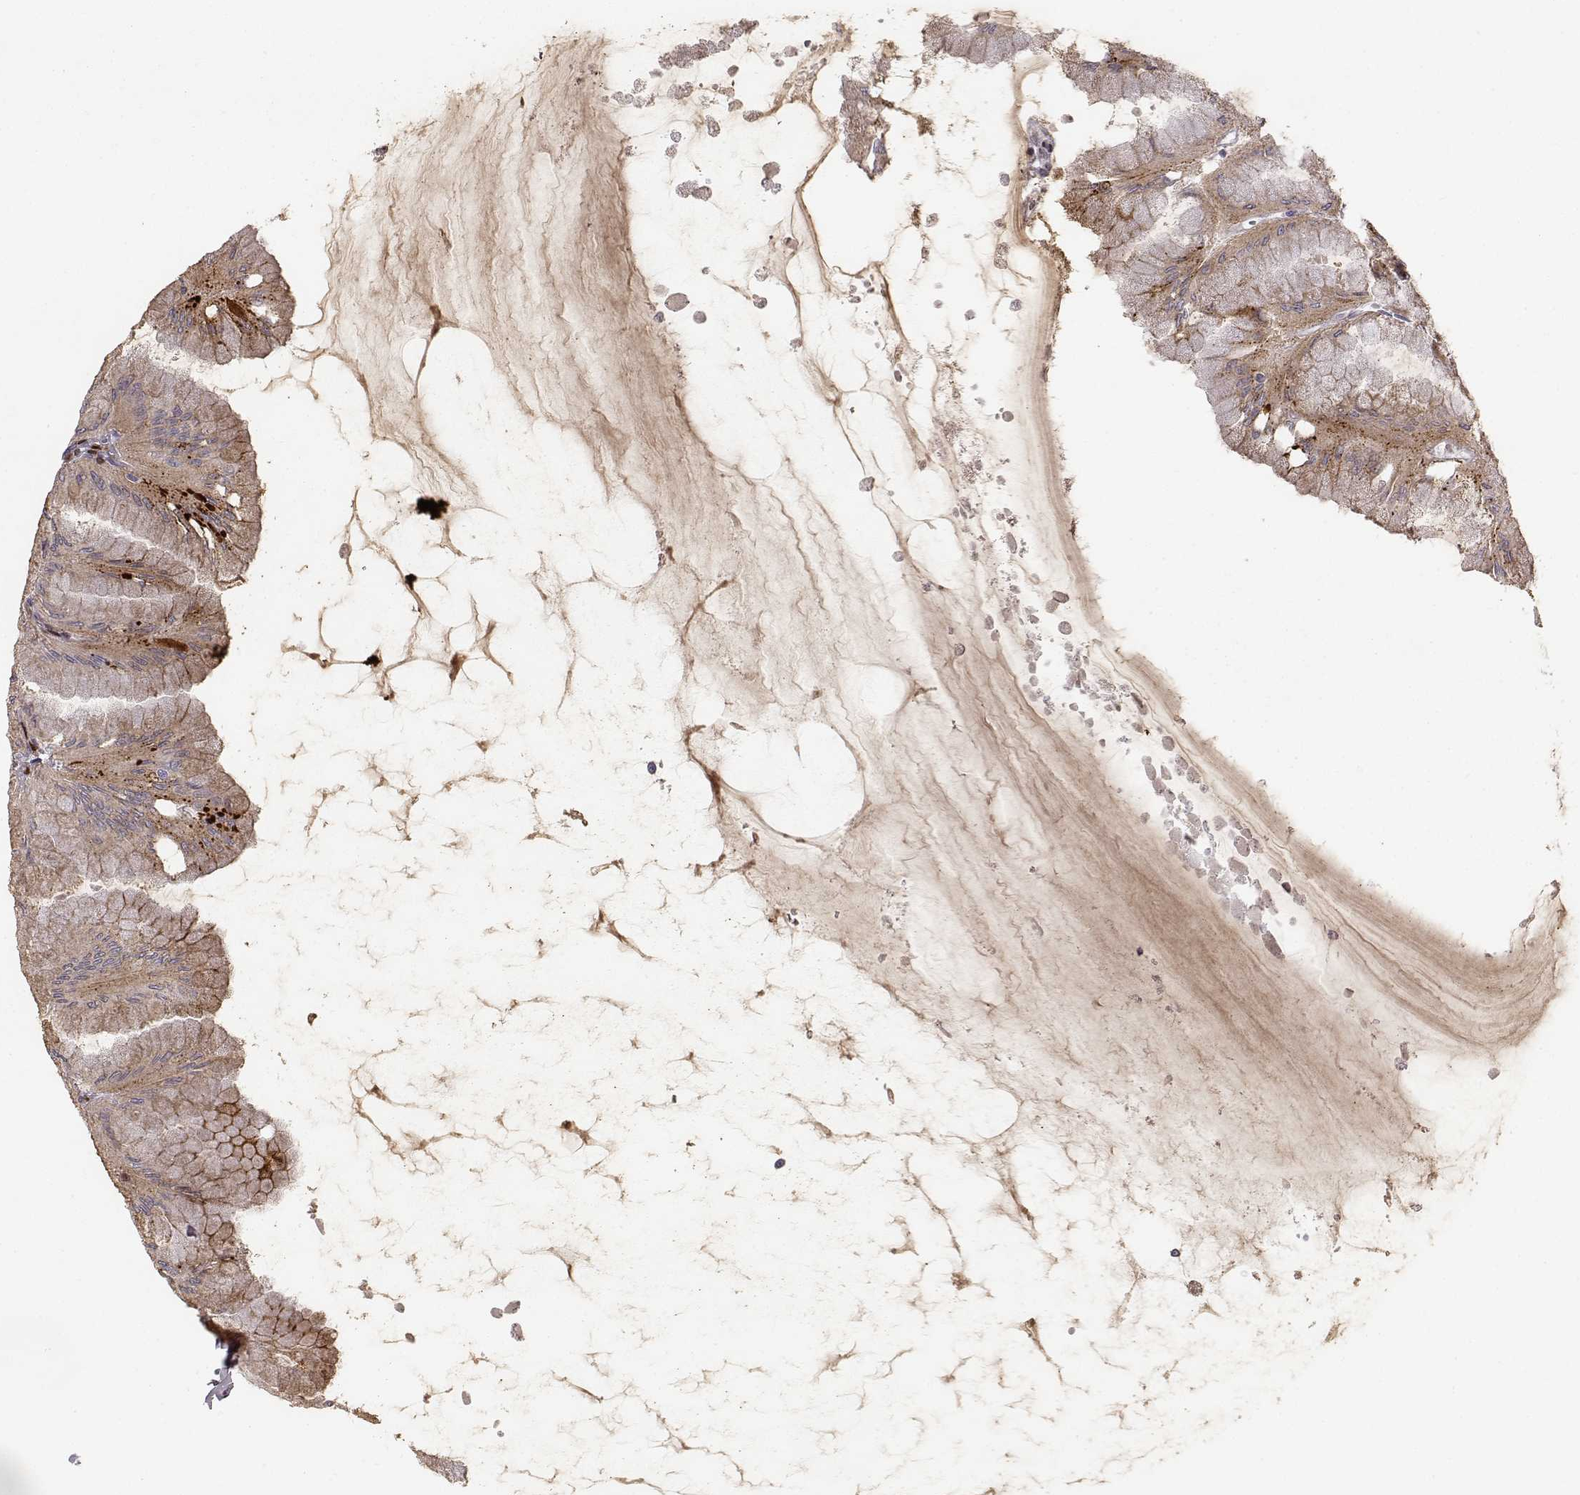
{"staining": {"intensity": "weak", "quantity": "<25%", "location": "cytoplasmic/membranous"}, "tissue": "stomach", "cell_type": "Glandular cells", "image_type": "normal", "snomed": [{"axis": "morphology", "description": "Normal tissue, NOS"}, {"axis": "topography", "description": "Stomach, upper"}], "caption": "DAB immunohistochemical staining of benign stomach exhibits no significant positivity in glandular cells. (Brightfield microscopy of DAB immunohistochemistry (IHC) at high magnification).", "gene": "PABPC1L2A", "patient": {"sex": "male", "age": 60}}